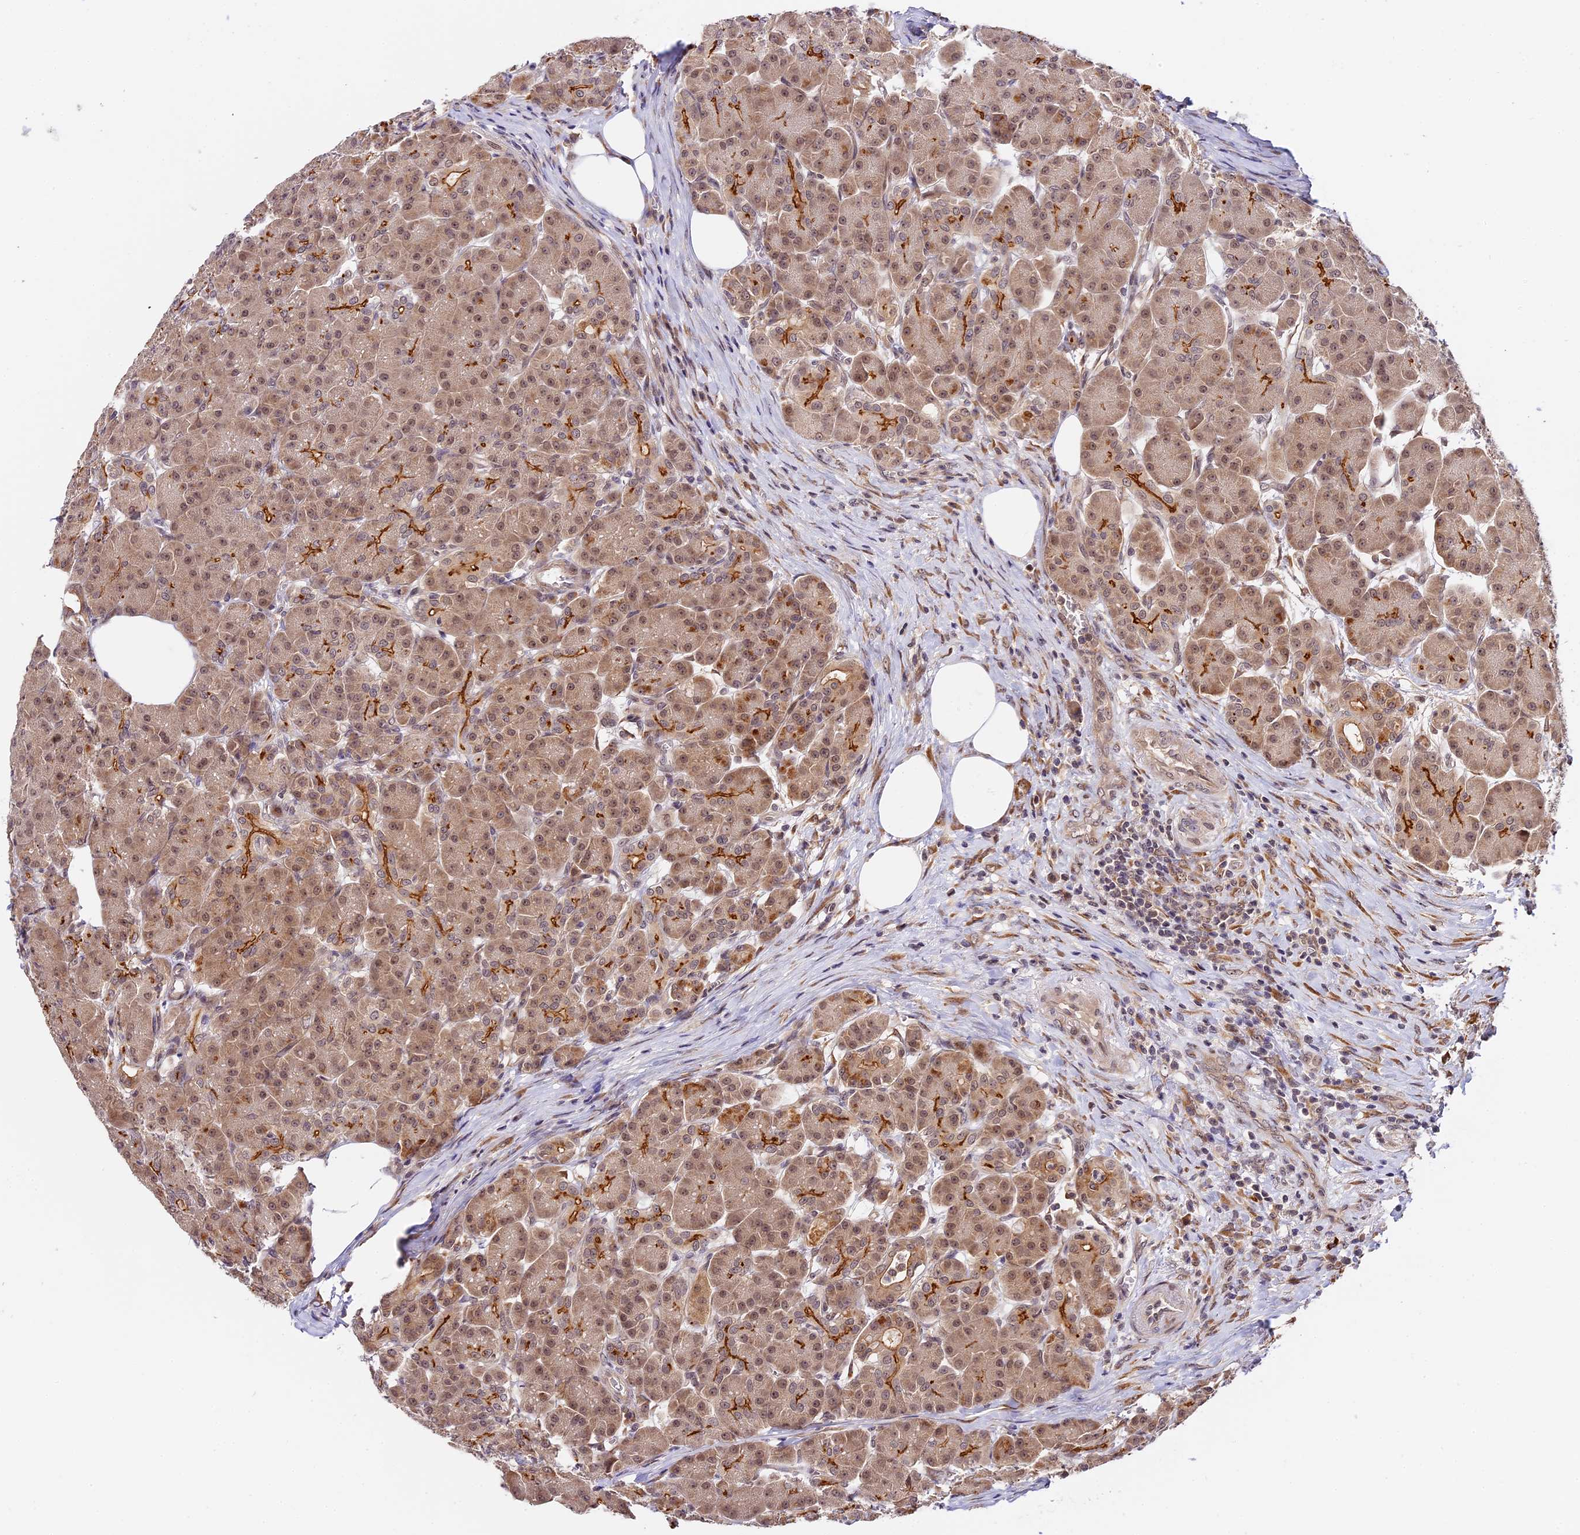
{"staining": {"intensity": "moderate", "quantity": ">75%", "location": "cytoplasmic/membranous,nuclear"}, "tissue": "pancreas", "cell_type": "Exocrine glandular cells", "image_type": "normal", "snomed": [{"axis": "morphology", "description": "Normal tissue, NOS"}, {"axis": "topography", "description": "Pancreas"}], "caption": "An immunohistochemistry (IHC) micrograph of unremarkable tissue is shown. Protein staining in brown shows moderate cytoplasmic/membranous,nuclear positivity in pancreas within exocrine glandular cells. (brown staining indicates protein expression, while blue staining denotes nuclei).", "gene": "IMPACT", "patient": {"sex": "male", "age": 63}}